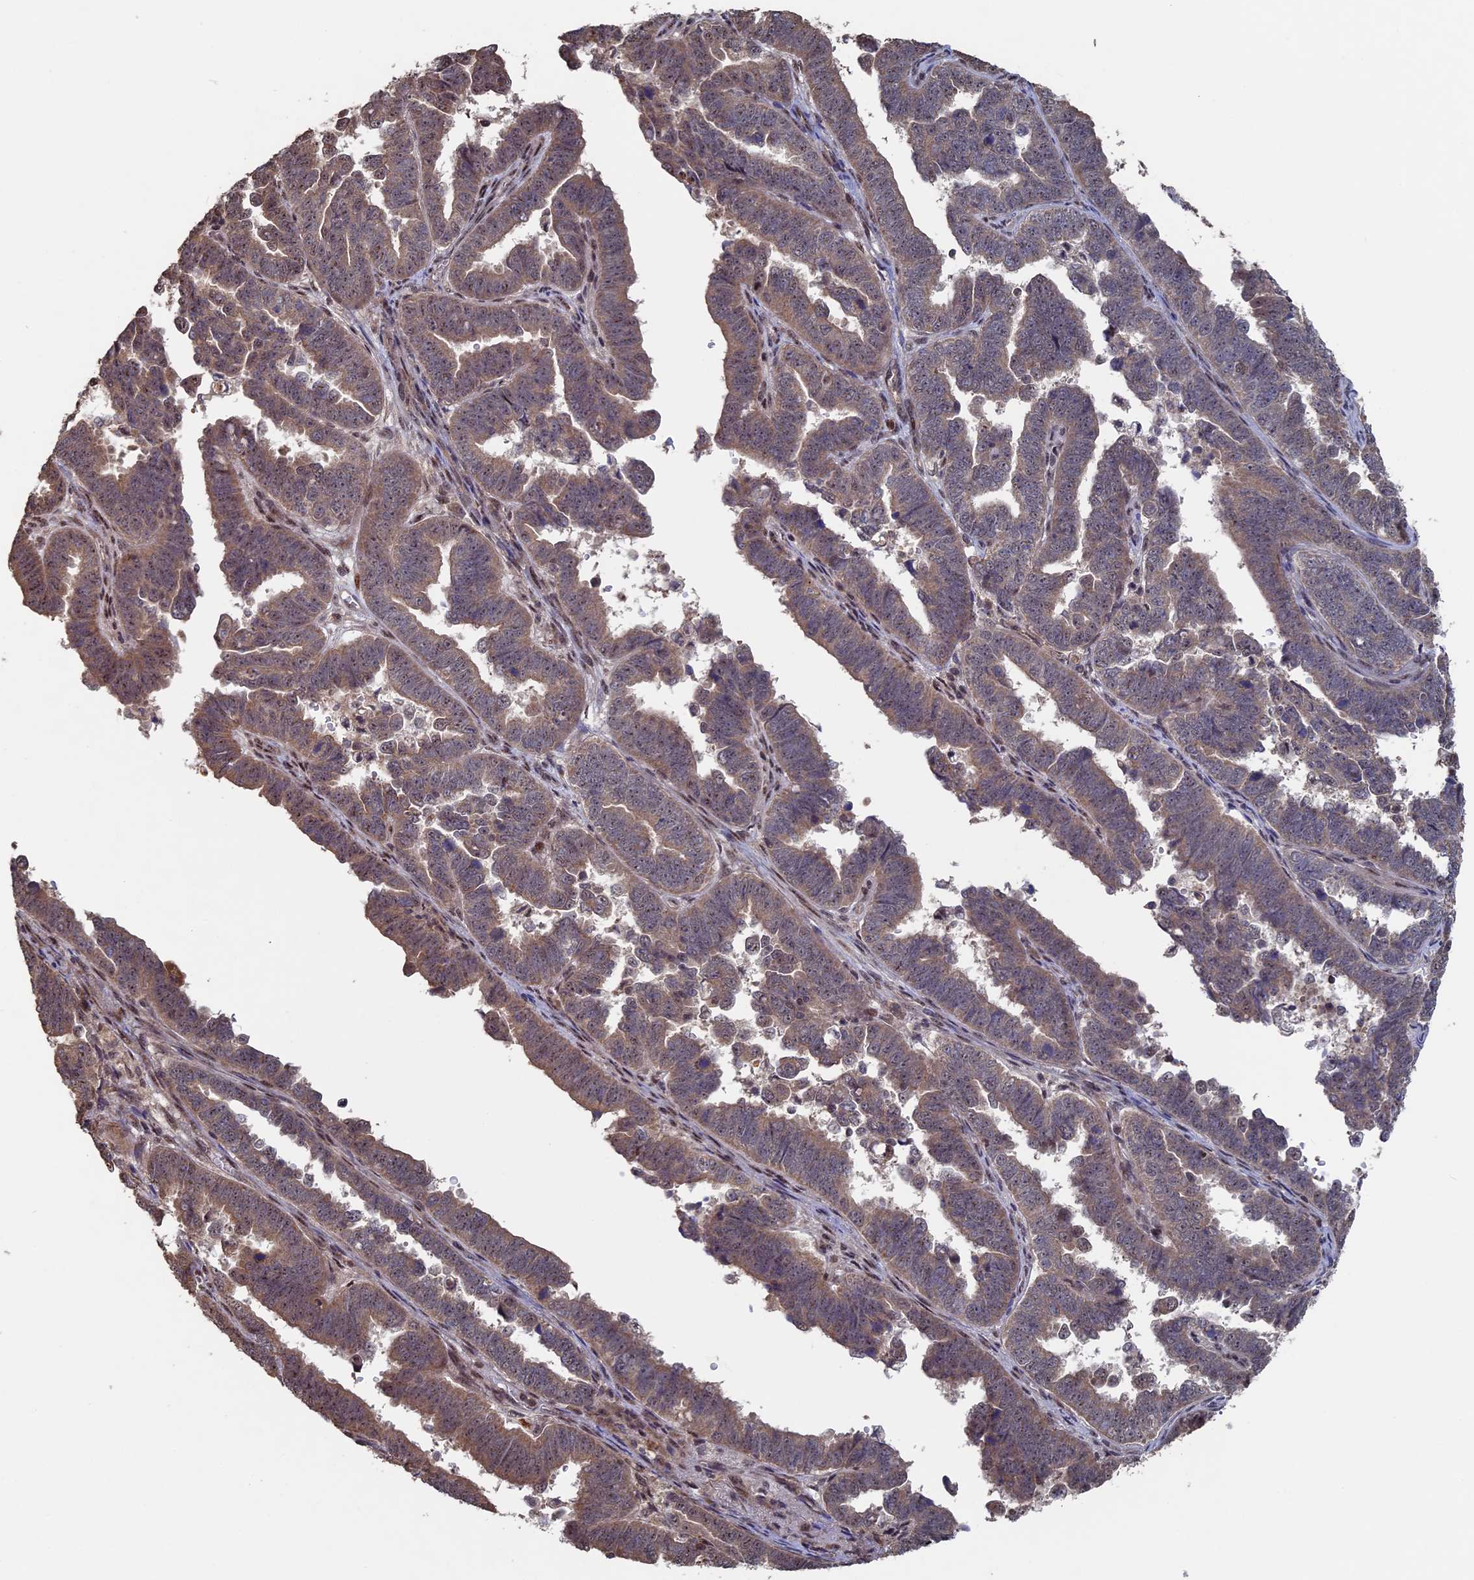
{"staining": {"intensity": "weak", "quantity": ">75%", "location": "cytoplasmic/membranous"}, "tissue": "endometrial cancer", "cell_type": "Tumor cells", "image_type": "cancer", "snomed": [{"axis": "morphology", "description": "Adenocarcinoma, NOS"}, {"axis": "topography", "description": "Endometrium"}], "caption": "Adenocarcinoma (endometrial) stained with immunohistochemistry (IHC) demonstrates weak cytoplasmic/membranous staining in approximately >75% of tumor cells.", "gene": "KIAA1328", "patient": {"sex": "female", "age": 75}}